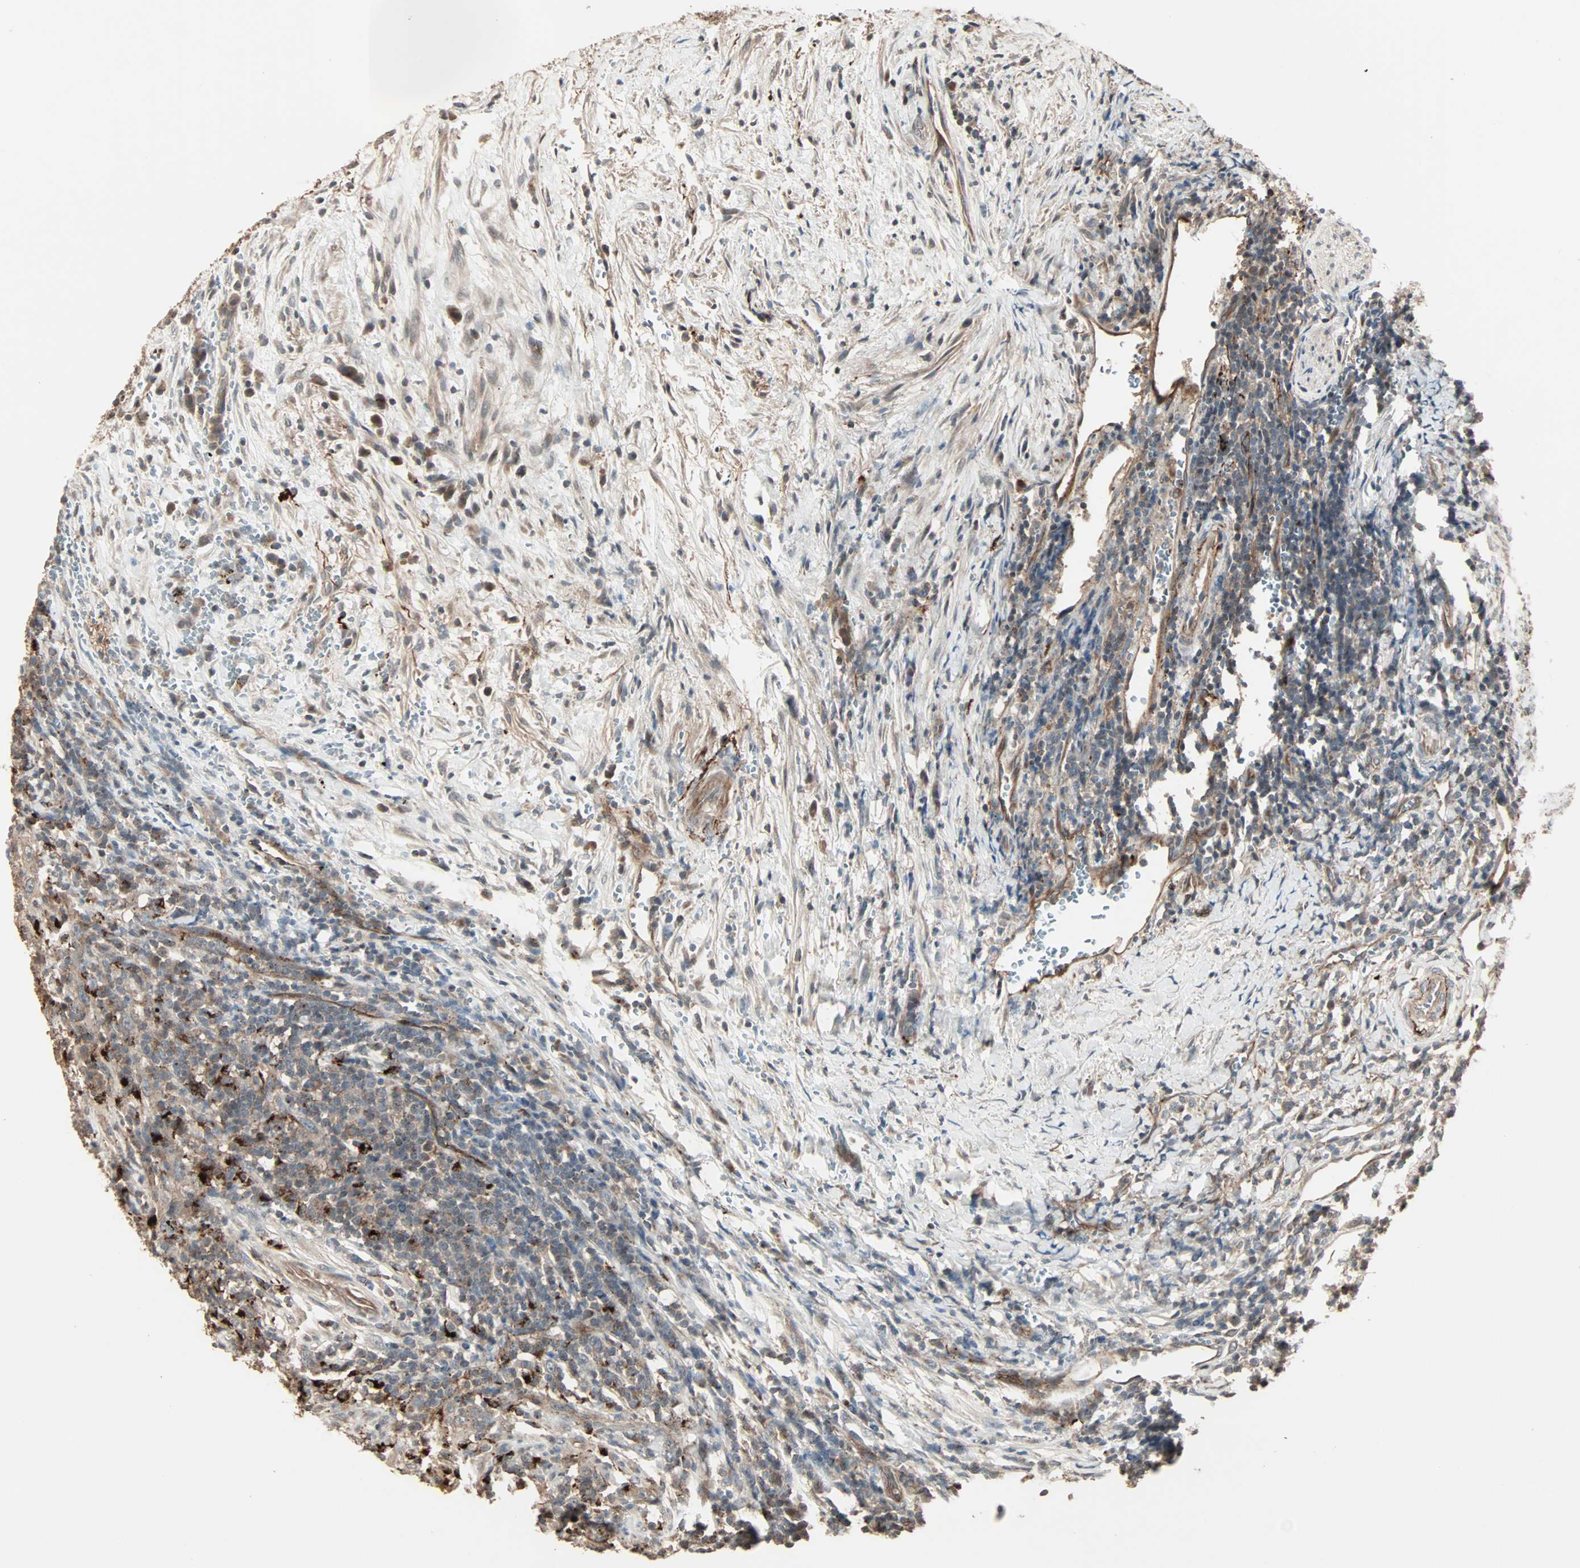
{"staining": {"intensity": "weak", "quantity": "25%-75%", "location": "cytoplasmic/membranous"}, "tissue": "urothelial cancer", "cell_type": "Tumor cells", "image_type": "cancer", "snomed": [{"axis": "morphology", "description": "Urothelial carcinoma, High grade"}, {"axis": "topography", "description": "Urinary bladder"}], "caption": "Urothelial cancer tissue shows weak cytoplasmic/membranous expression in about 25%-75% of tumor cells, visualized by immunohistochemistry.", "gene": "CALCRL", "patient": {"sex": "male", "age": 61}}